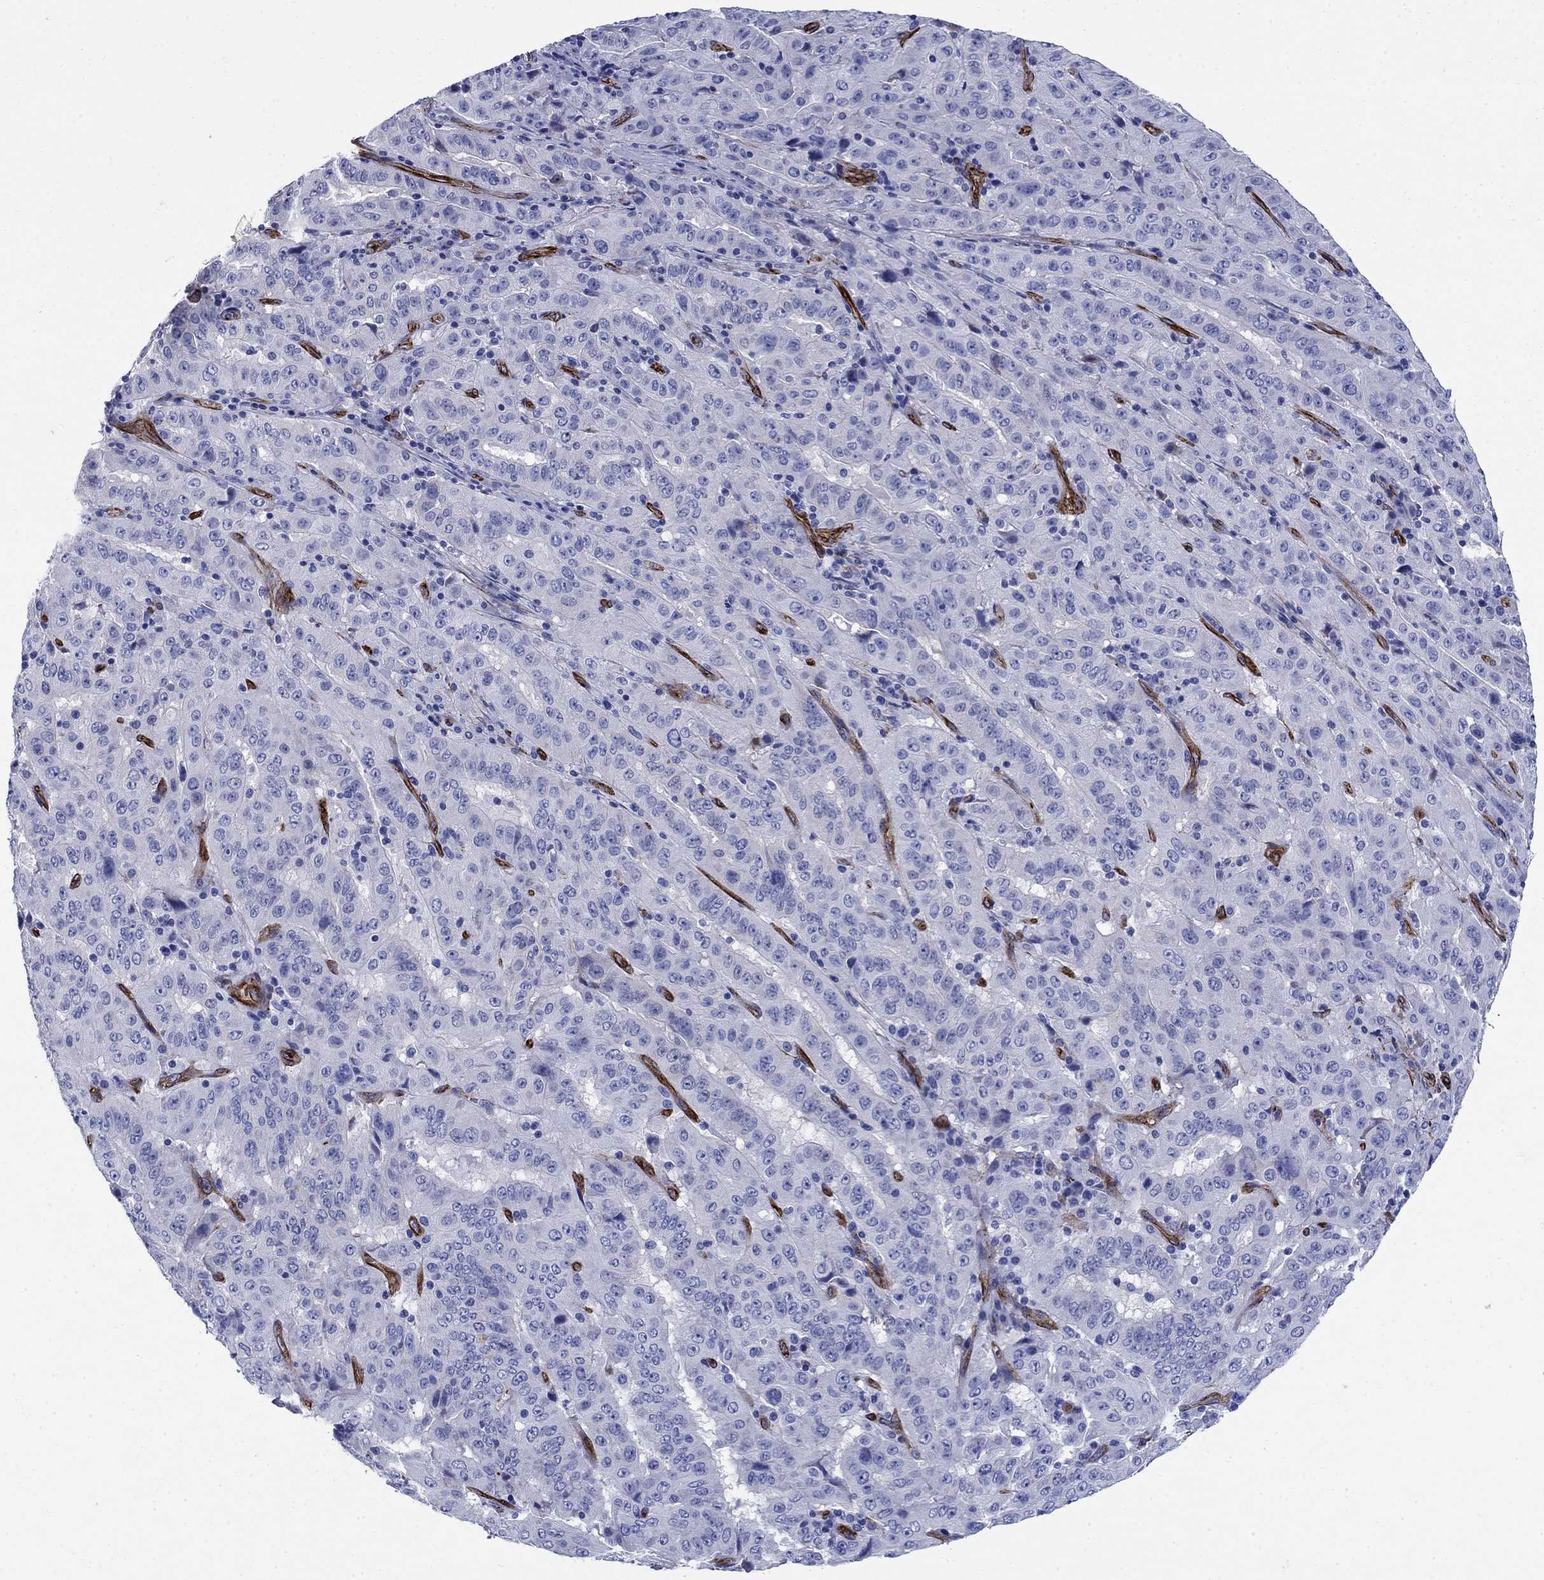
{"staining": {"intensity": "negative", "quantity": "none", "location": "none"}, "tissue": "pancreatic cancer", "cell_type": "Tumor cells", "image_type": "cancer", "snomed": [{"axis": "morphology", "description": "Adenocarcinoma, NOS"}, {"axis": "topography", "description": "Pancreas"}], "caption": "This is an immunohistochemistry image of pancreatic cancer (adenocarcinoma). There is no positivity in tumor cells.", "gene": "VTN", "patient": {"sex": "male", "age": 63}}